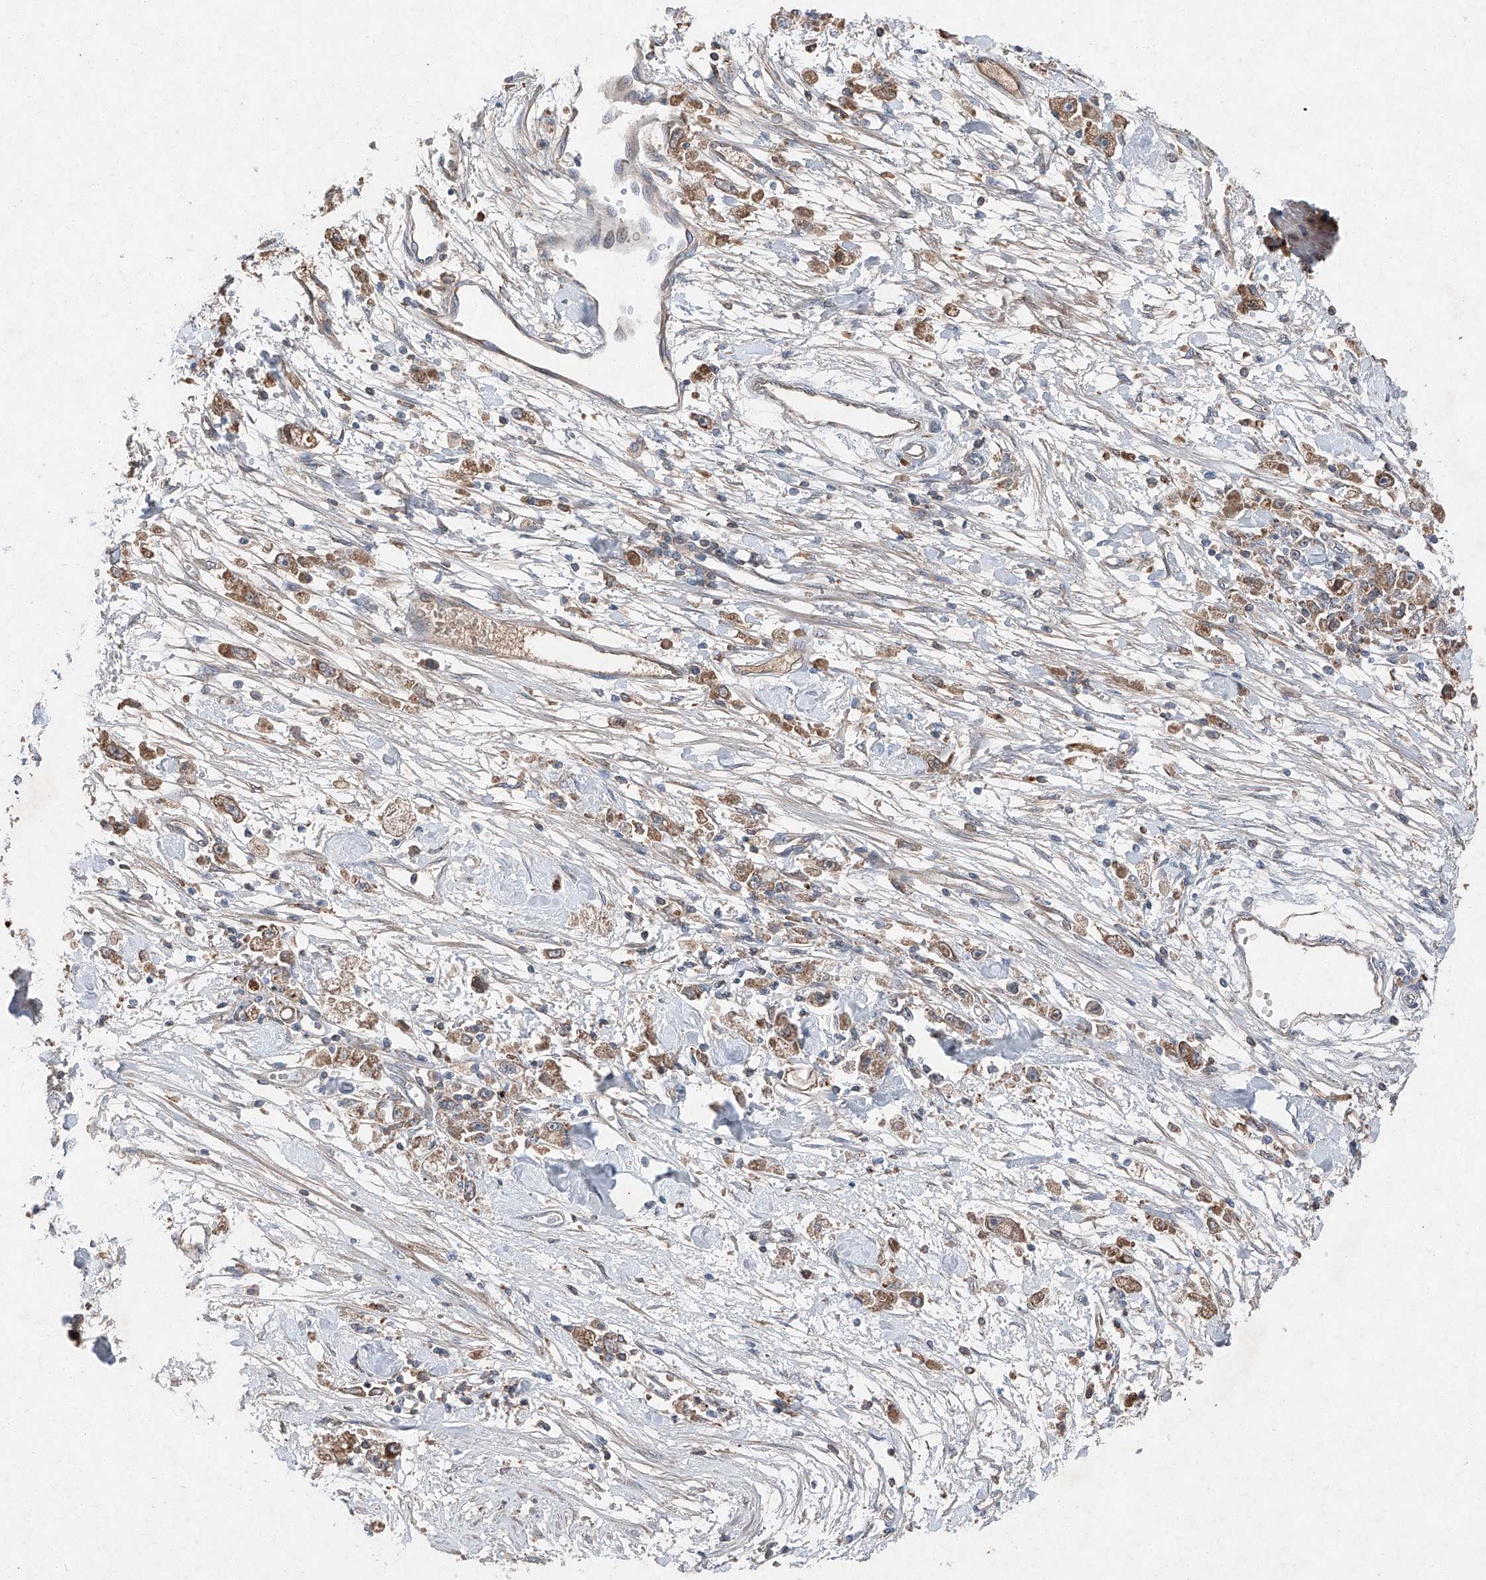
{"staining": {"intensity": "moderate", "quantity": "25%-75%", "location": "cytoplasmic/membranous"}, "tissue": "stomach cancer", "cell_type": "Tumor cells", "image_type": "cancer", "snomed": [{"axis": "morphology", "description": "Adenocarcinoma, NOS"}, {"axis": "topography", "description": "Stomach"}], "caption": "Immunohistochemistry (IHC) micrograph of neoplastic tissue: human stomach adenocarcinoma stained using immunohistochemistry (IHC) shows medium levels of moderate protein expression localized specifically in the cytoplasmic/membranous of tumor cells, appearing as a cytoplasmic/membranous brown color.", "gene": "RUSC1", "patient": {"sex": "female", "age": 59}}